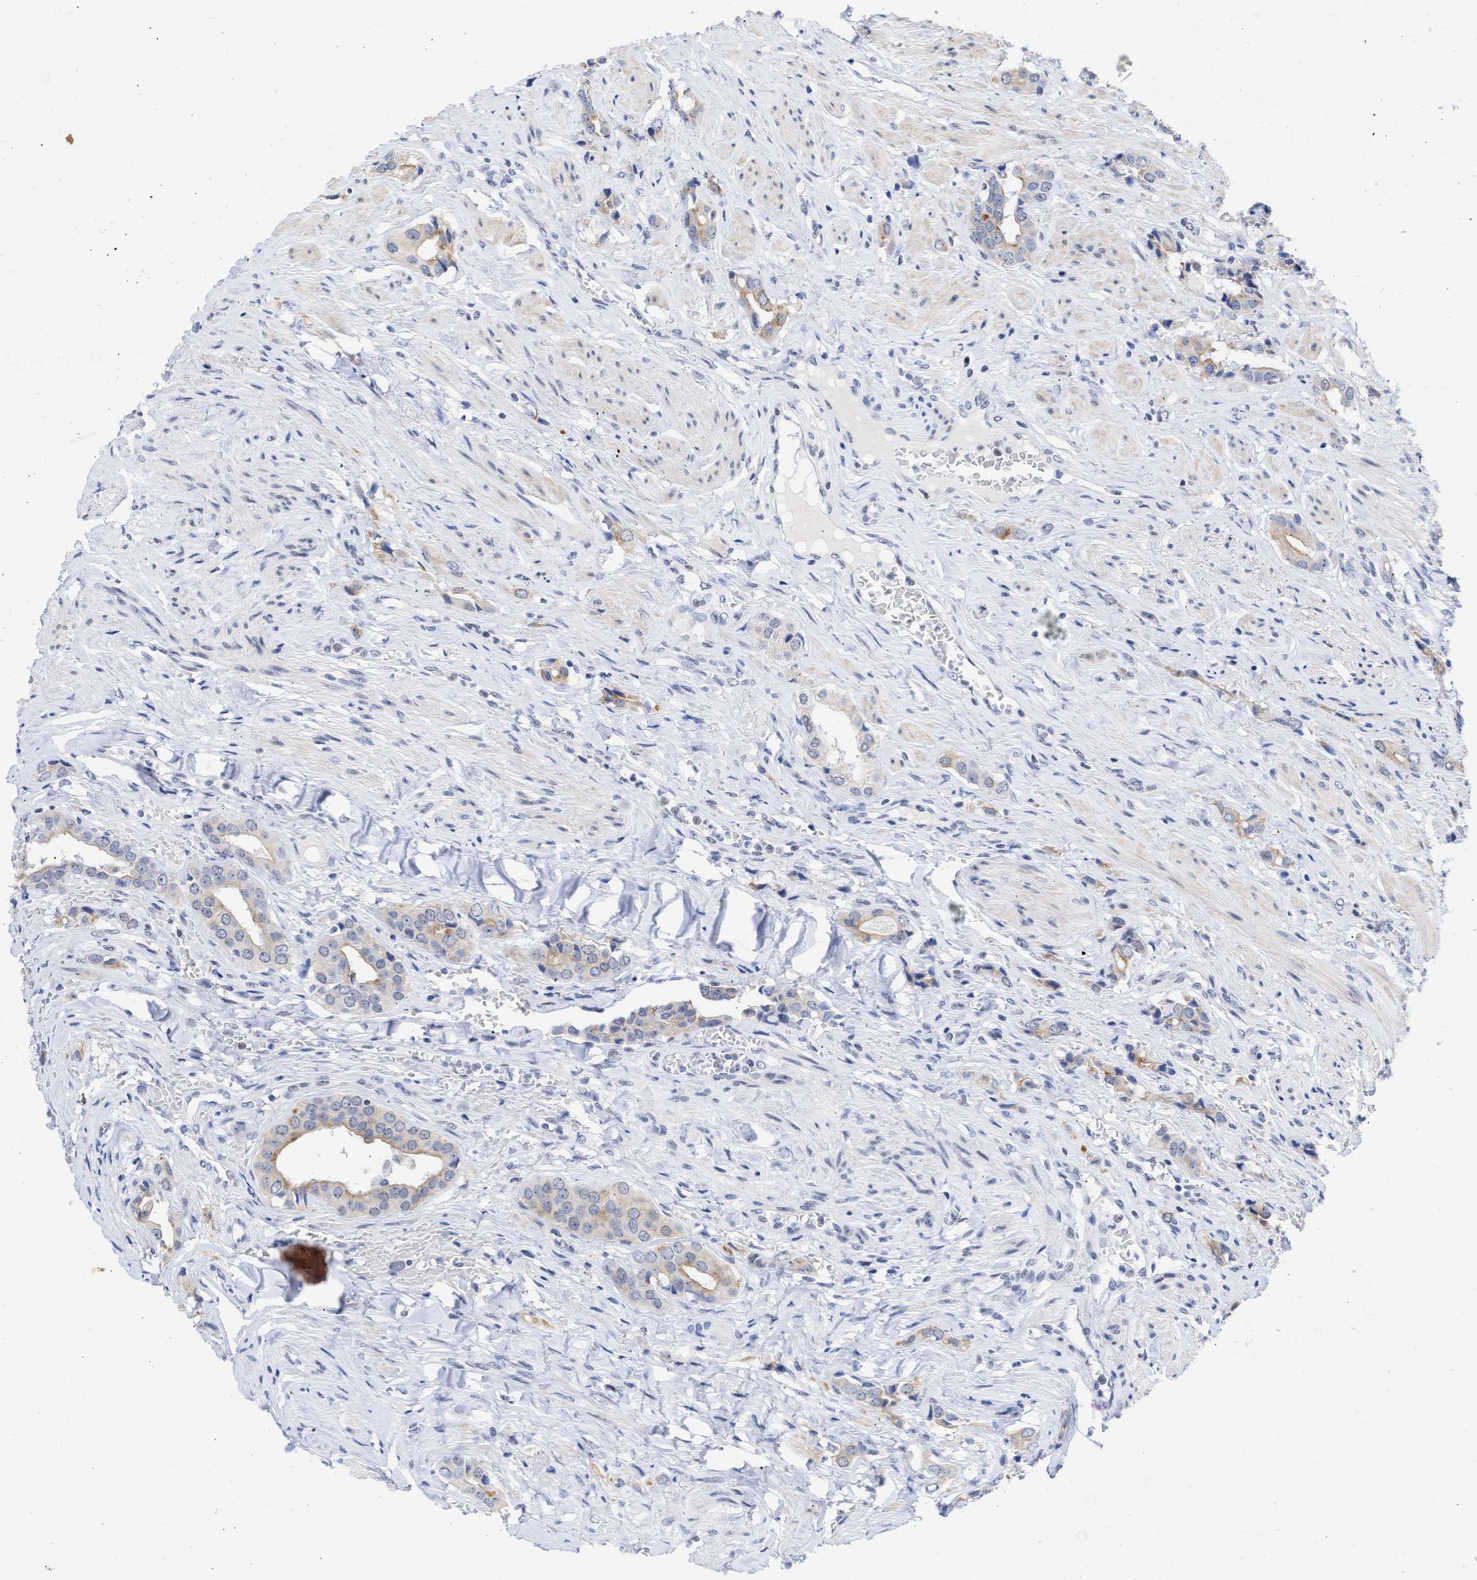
{"staining": {"intensity": "moderate", "quantity": ">75%", "location": "cytoplasmic/membranous"}, "tissue": "prostate cancer", "cell_type": "Tumor cells", "image_type": "cancer", "snomed": [{"axis": "morphology", "description": "Adenocarcinoma, High grade"}, {"axis": "topography", "description": "Prostate"}], "caption": "A medium amount of moderate cytoplasmic/membranous expression is appreciated in approximately >75% of tumor cells in high-grade adenocarcinoma (prostate) tissue.", "gene": "DDX41", "patient": {"sex": "male", "age": 52}}